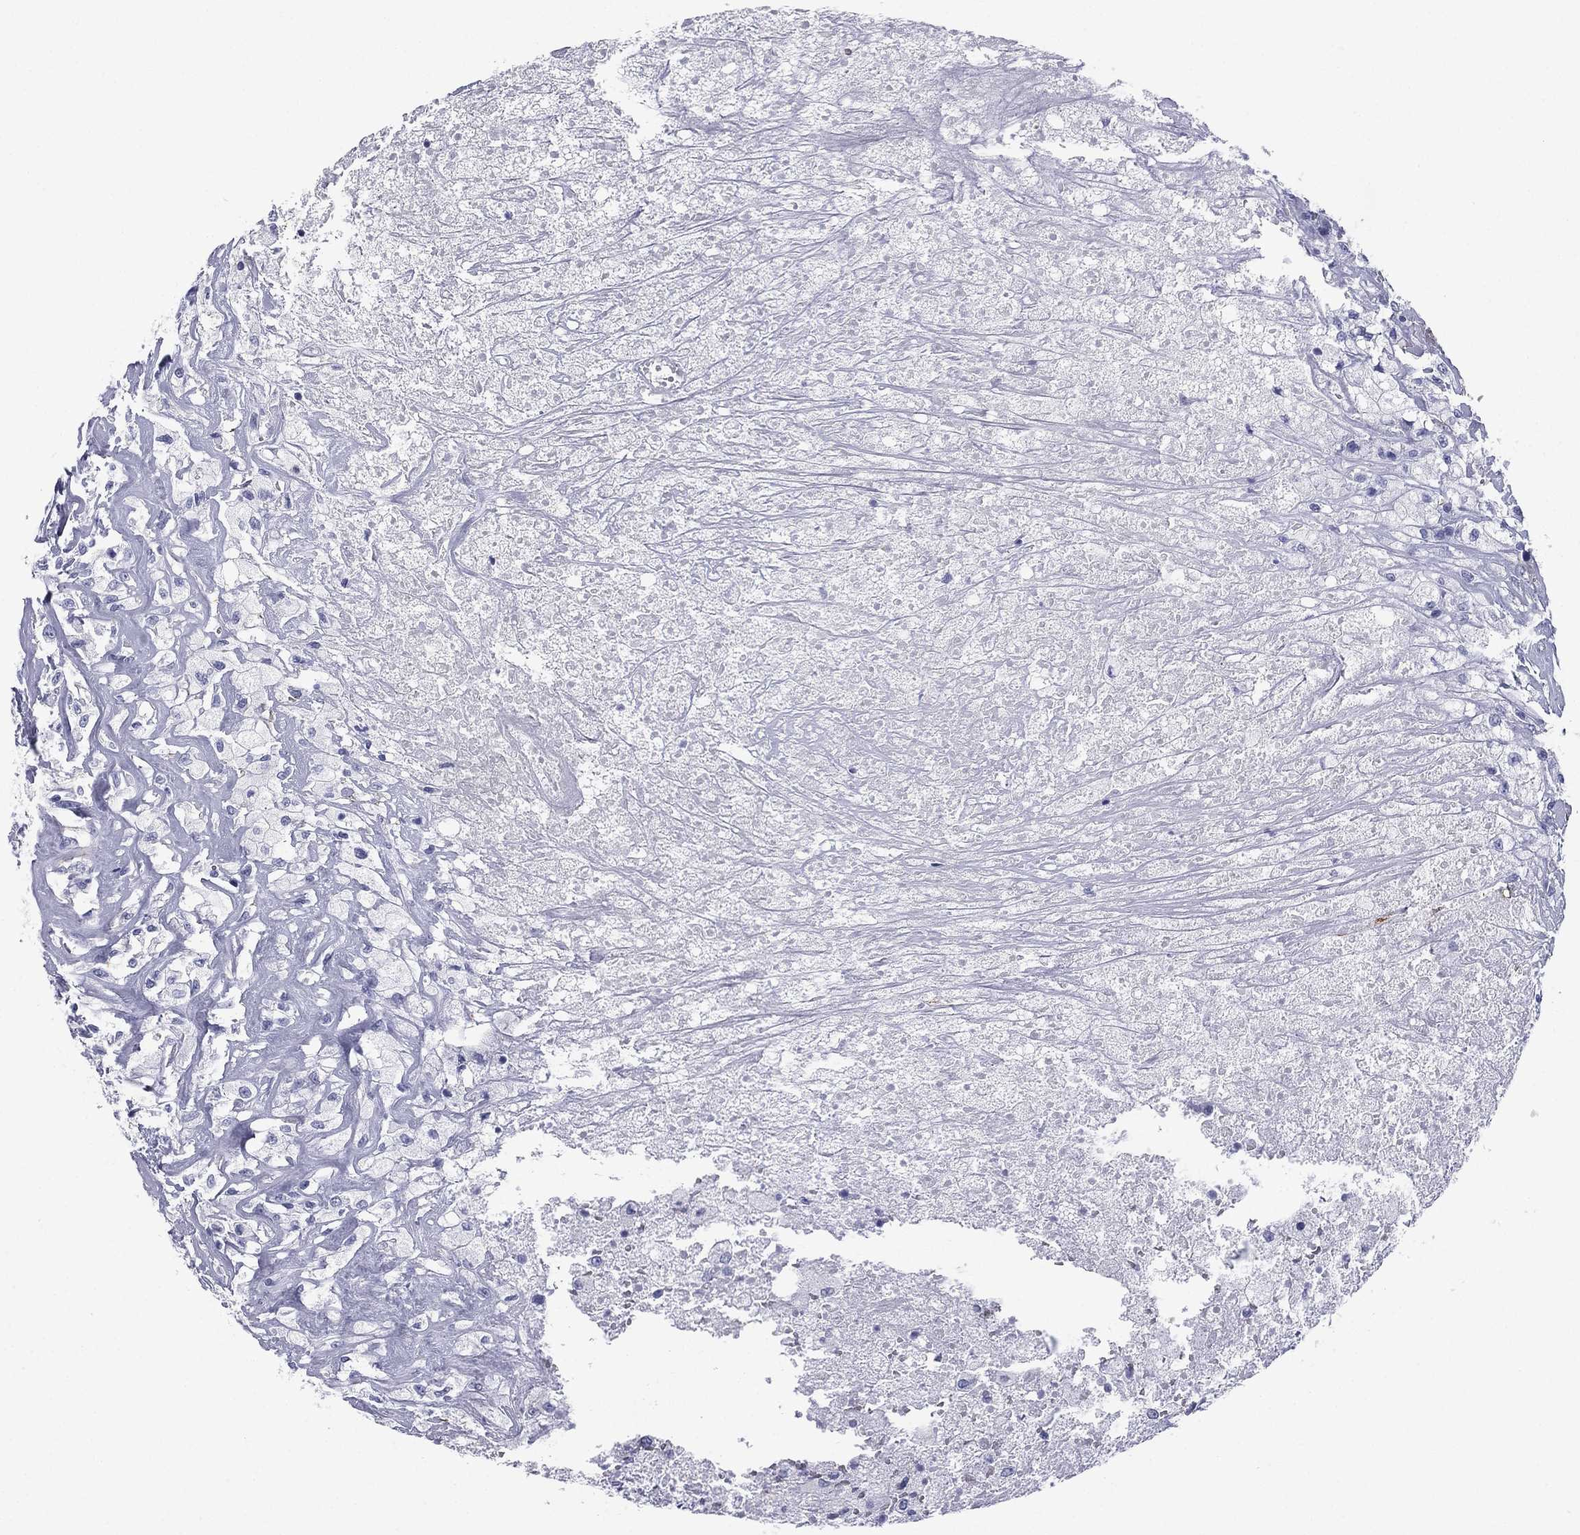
{"staining": {"intensity": "negative", "quantity": "none", "location": "none"}, "tissue": "testis cancer", "cell_type": "Tumor cells", "image_type": "cancer", "snomed": [{"axis": "morphology", "description": "Necrosis, NOS"}, {"axis": "morphology", "description": "Carcinoma, Embryonal, NOS"}, {"axis": "topography", "description": "Testis"}], "caption": "Immunohistochemistry histopathology image of testis cancer (embryonal carcinoma) stained for a protein (brown), which shows no expression in tumor cells.", "gene": "CAVIN3", "patient": {"sex": "male", "age": 19}}